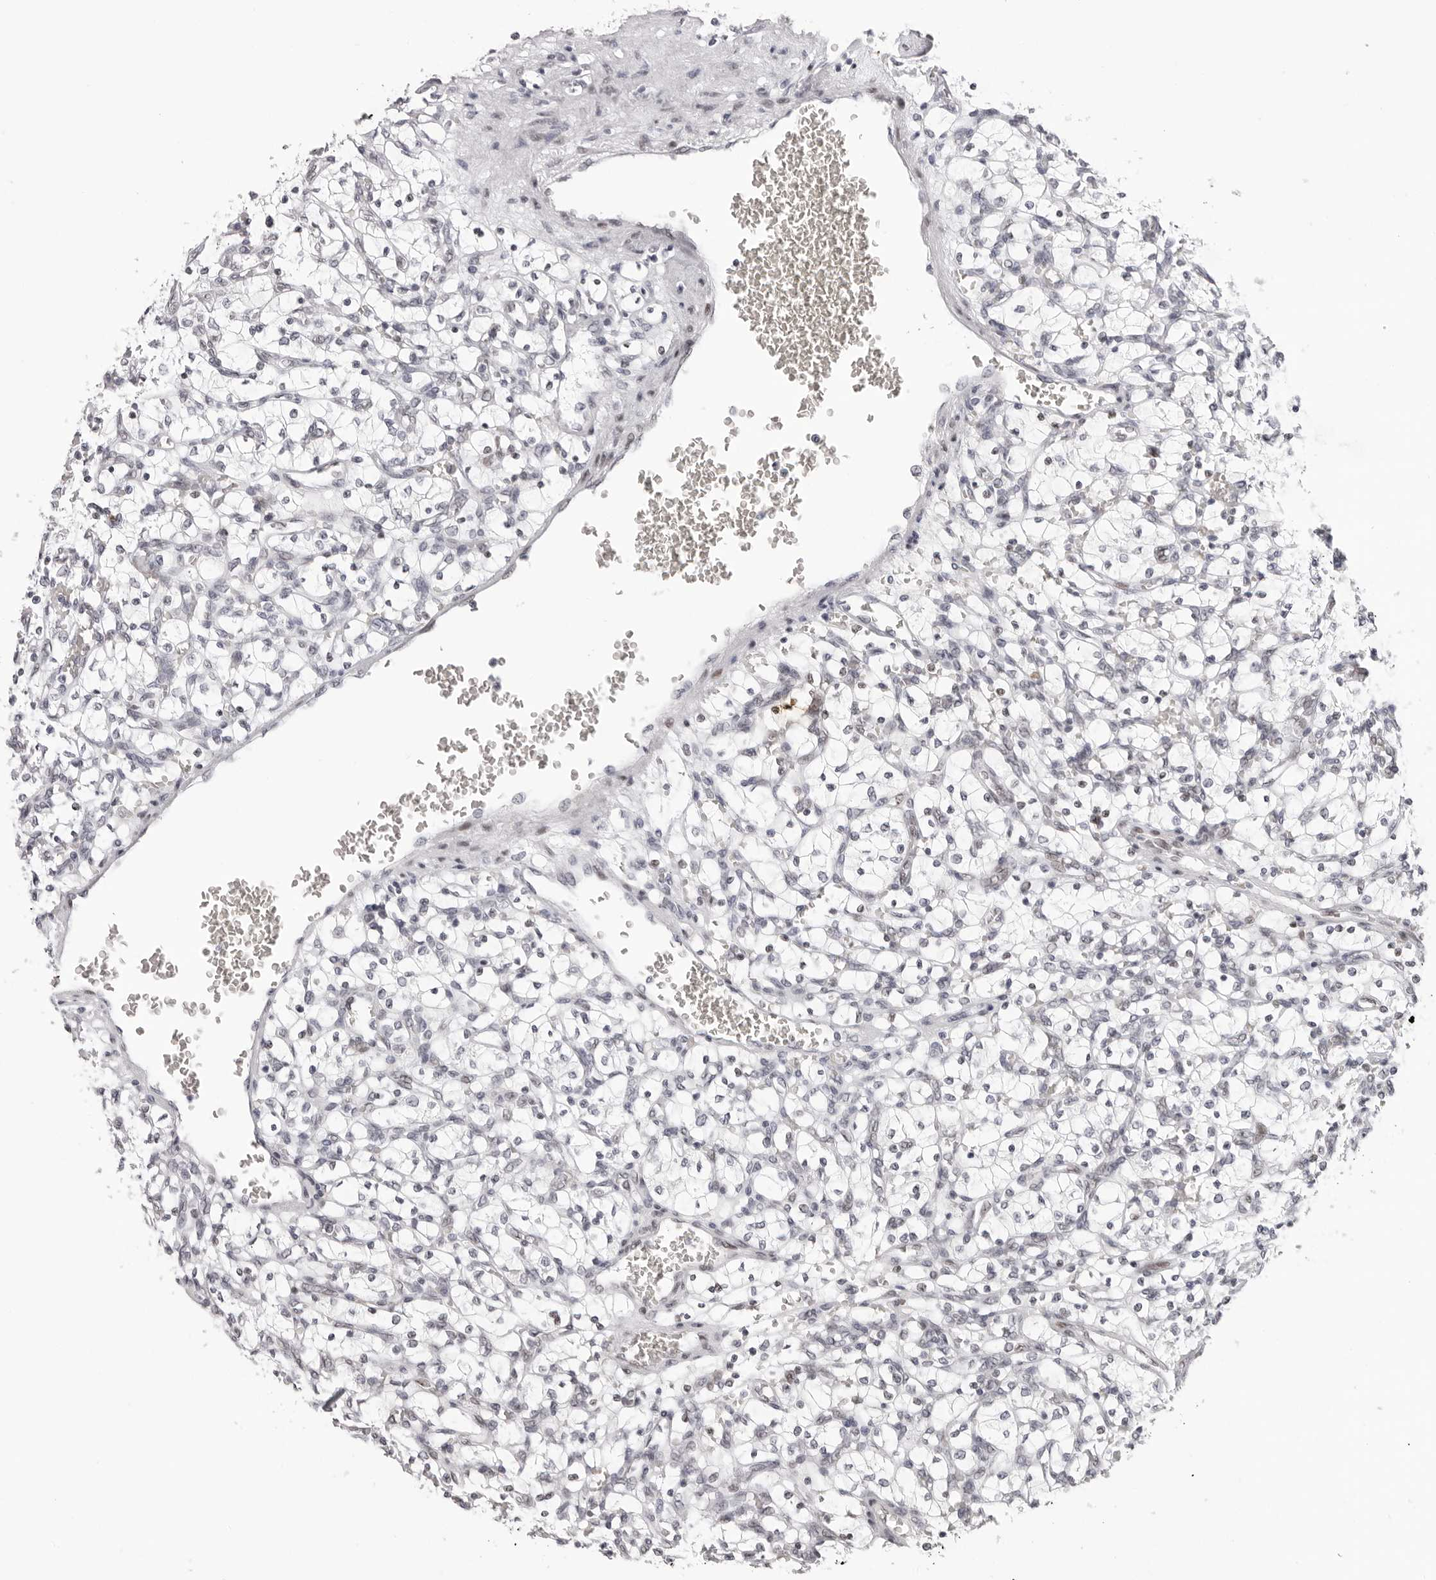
{"staining": {"intensity": "negative", "quantity": "none", "location": "none"}, "tissue": "renal cancer", "cell_type": "Tumor cells", "image_type": "cancer", "snomed": [{"axis": "morphology", "description": "Adenocarcinoma, NOS"}, {"axis": "topography", "description": "Kidney"}], "caption": "This is an IHC micrograph of human renal cancer (adenocarcinoma). There is no staining in tumor cells.", "gene": "MAFK", "patient": {"sex": "female", "age": 69}}